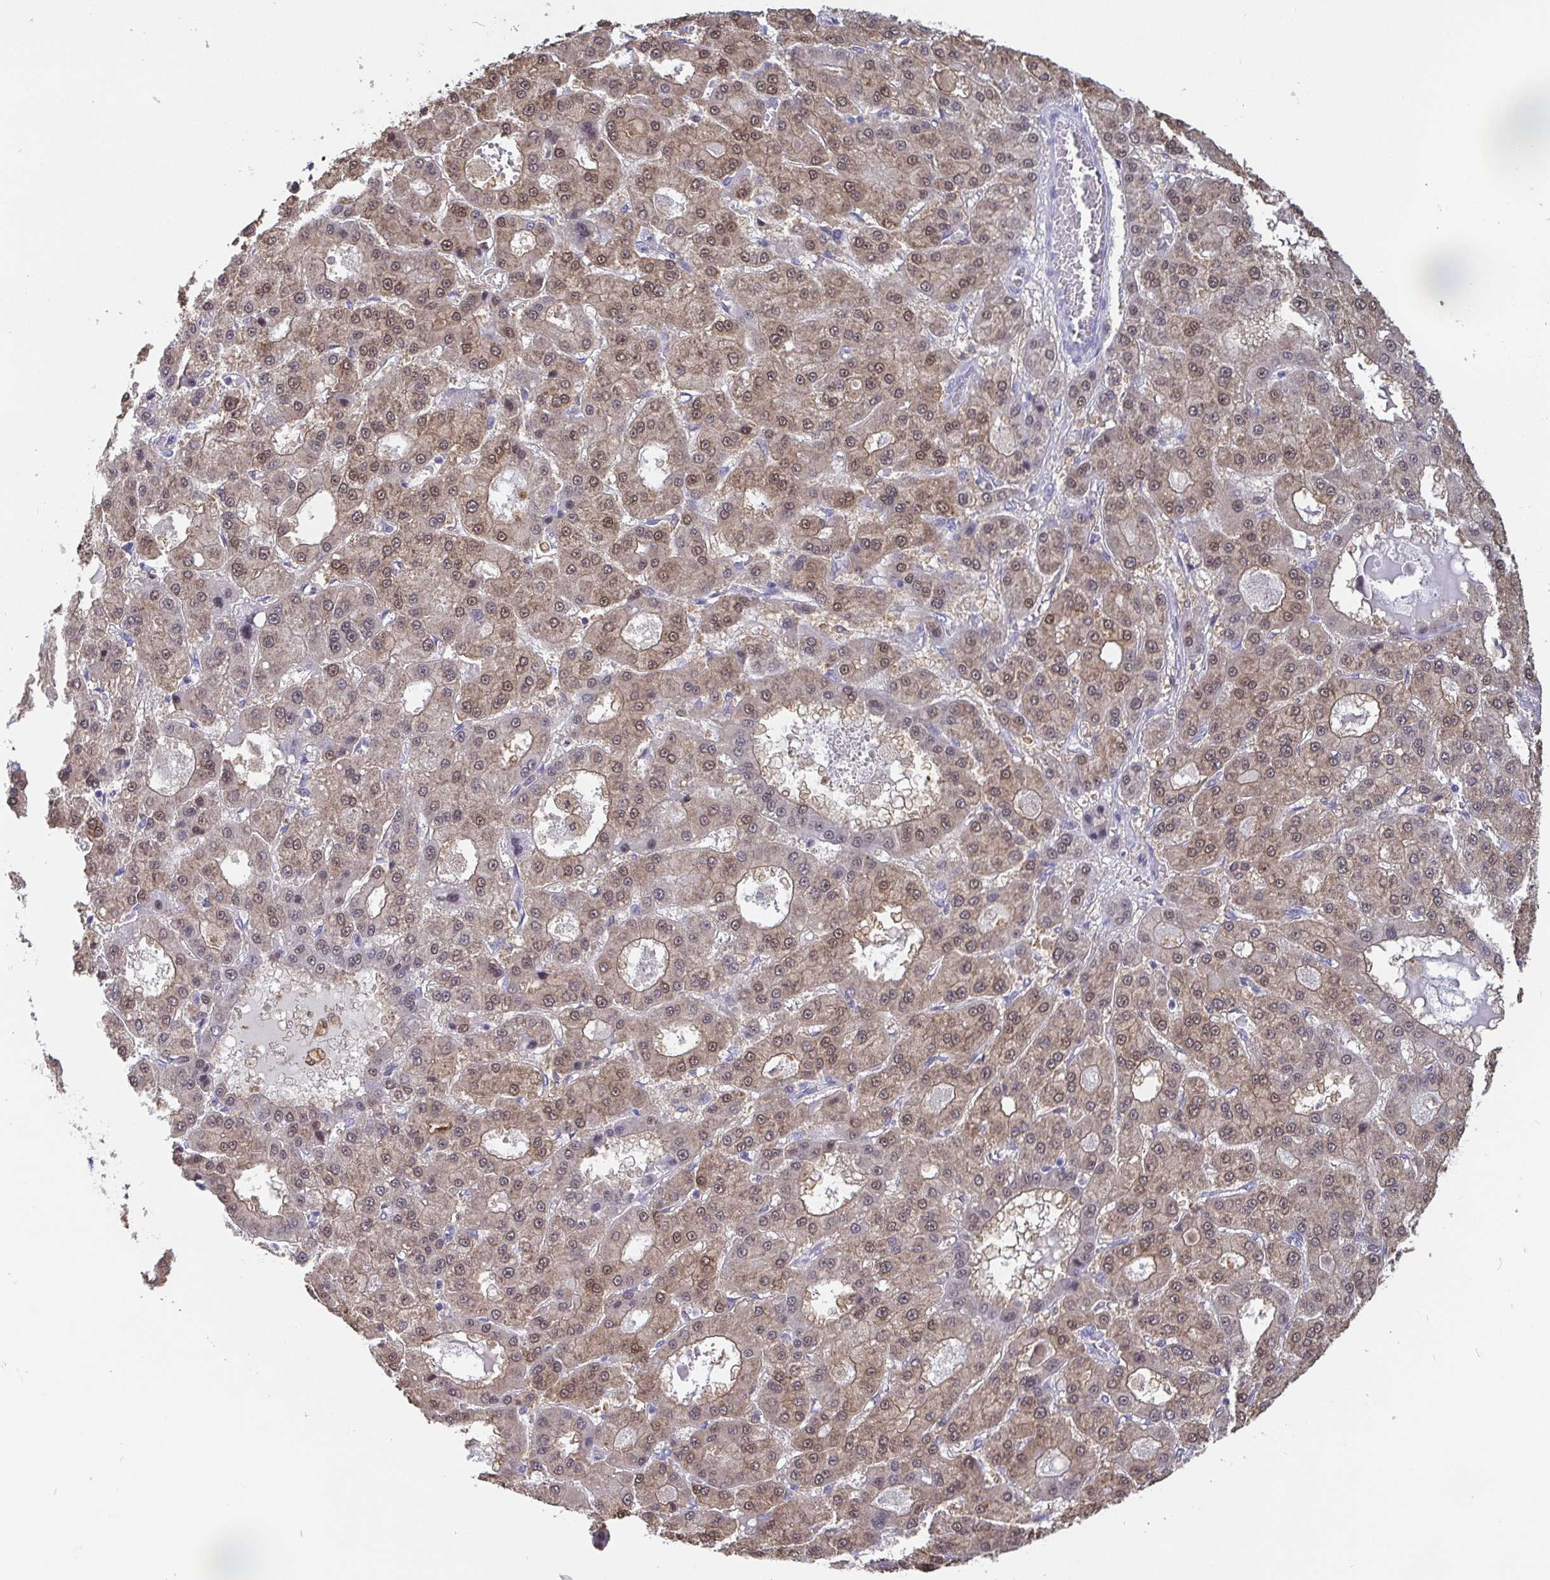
{"staining": {"intensity": "weak", "quantity": ">75%", "location": "cytoplasmic/membranous,nuclear"}, "tissue": "liver cancer", "cell_type": "Tumor cells", "image_type": "cancer", "snomed": [{"axis": "morphology", "description": "Carcinoma, Hepatocellular, NOS"}, {"axis": "topography", "description": "Liver"}], "caption": "Weak cytoplasmic/membranous and nuclear staining for a protein is appreciated in approximately >75% of tumor cells of liver cancer (hepatocellular carcinoma) using IHC.", "gene": "IDH1", "patient": {"sex": "male", "age": 70}}